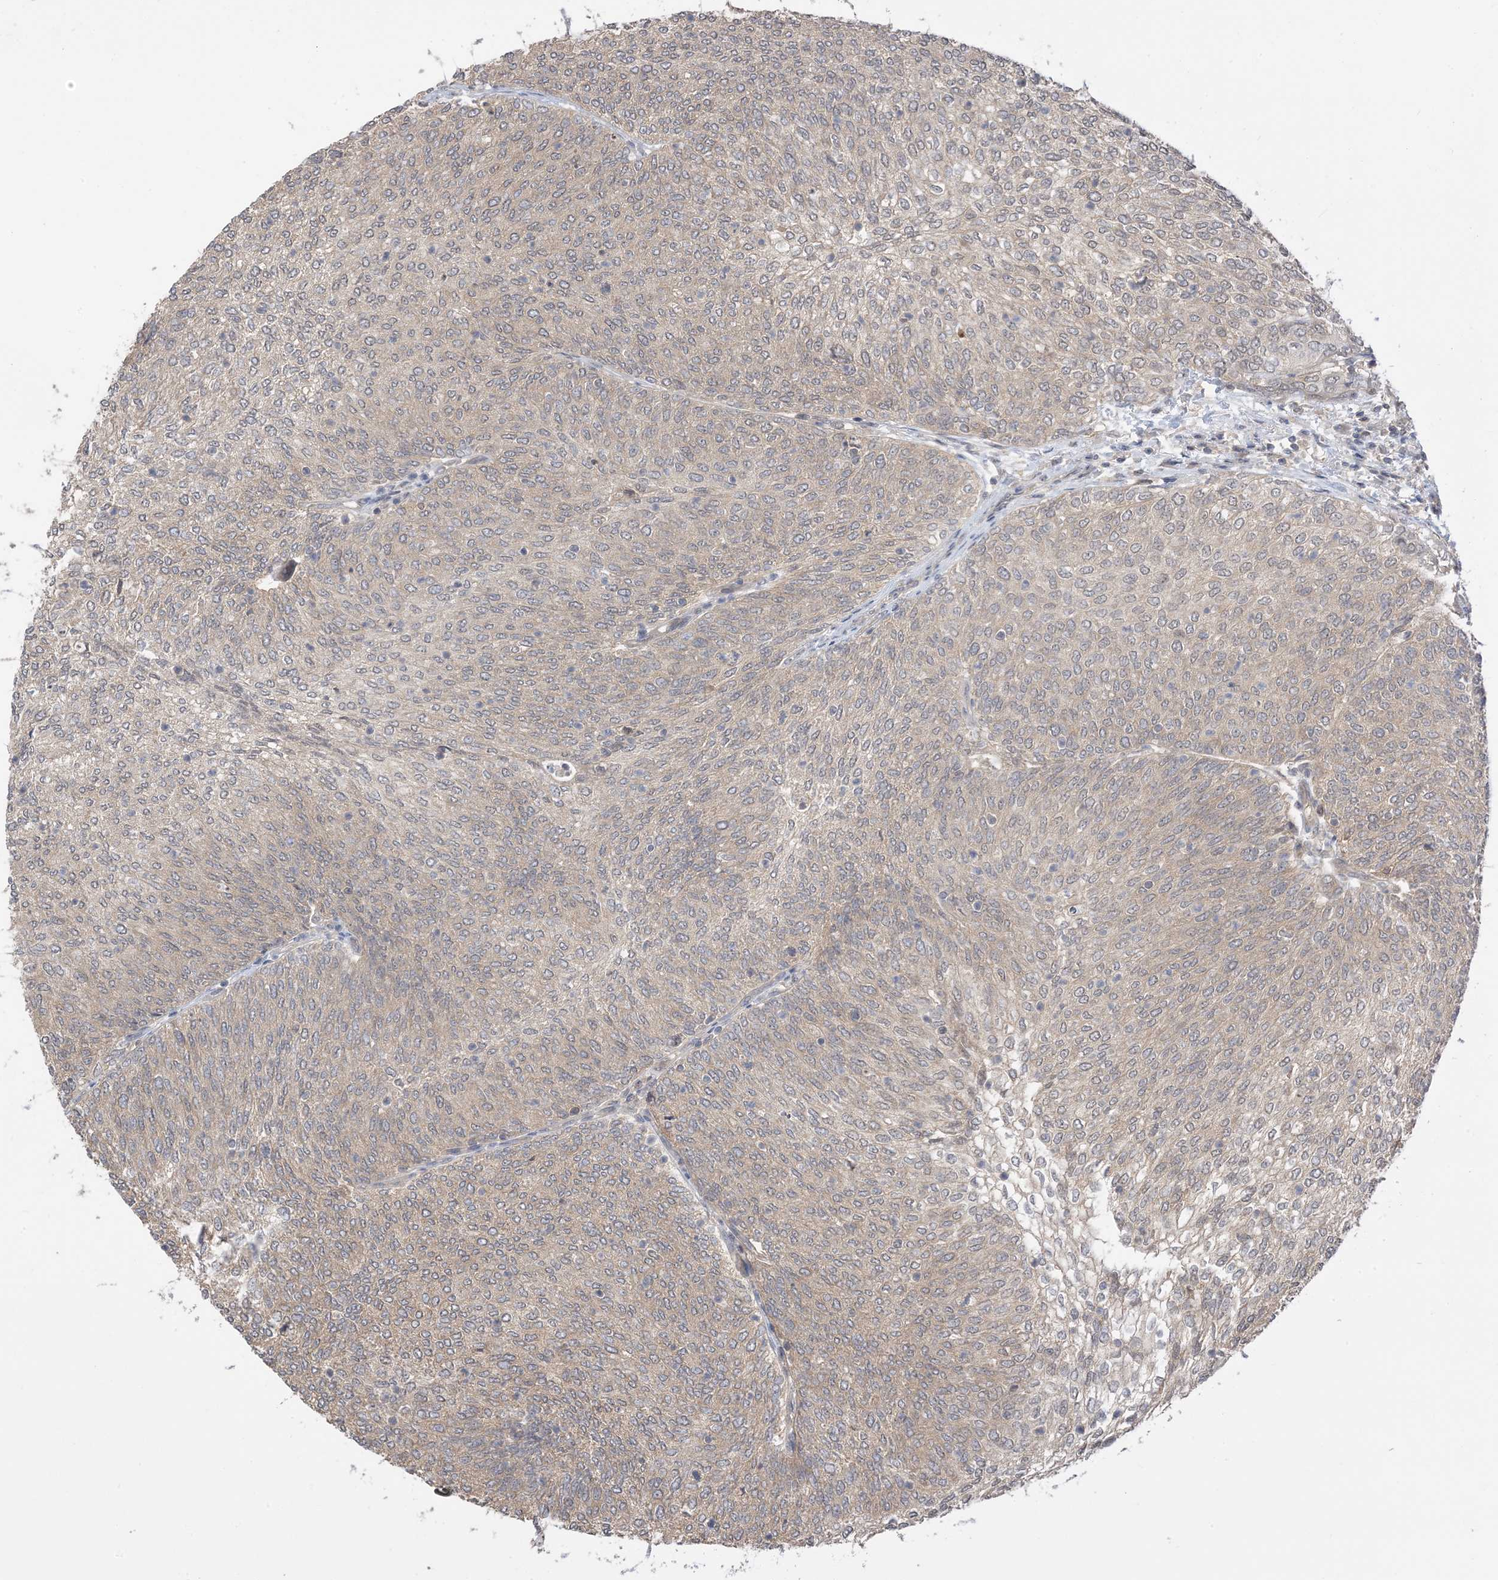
{"staining": {"intensity": "weak", "quantity": "<25%", "location": "cytoplasmic/membranous"}, "tissue": "urothelial cancer", "cell_type": "Tumor cells", "image_type": "cancer", "snomed": [{"axis": "morphology", "description": "Urothelial carcinoma, Low grade"}, {"axis": "topography", "description": "Urinary bladder"}], "caption": "Image shows no significant protein expression in tumor cells of urothelial cancer.", "gene": "WDR26", "patient": {"sex": "female", "age": 79}}